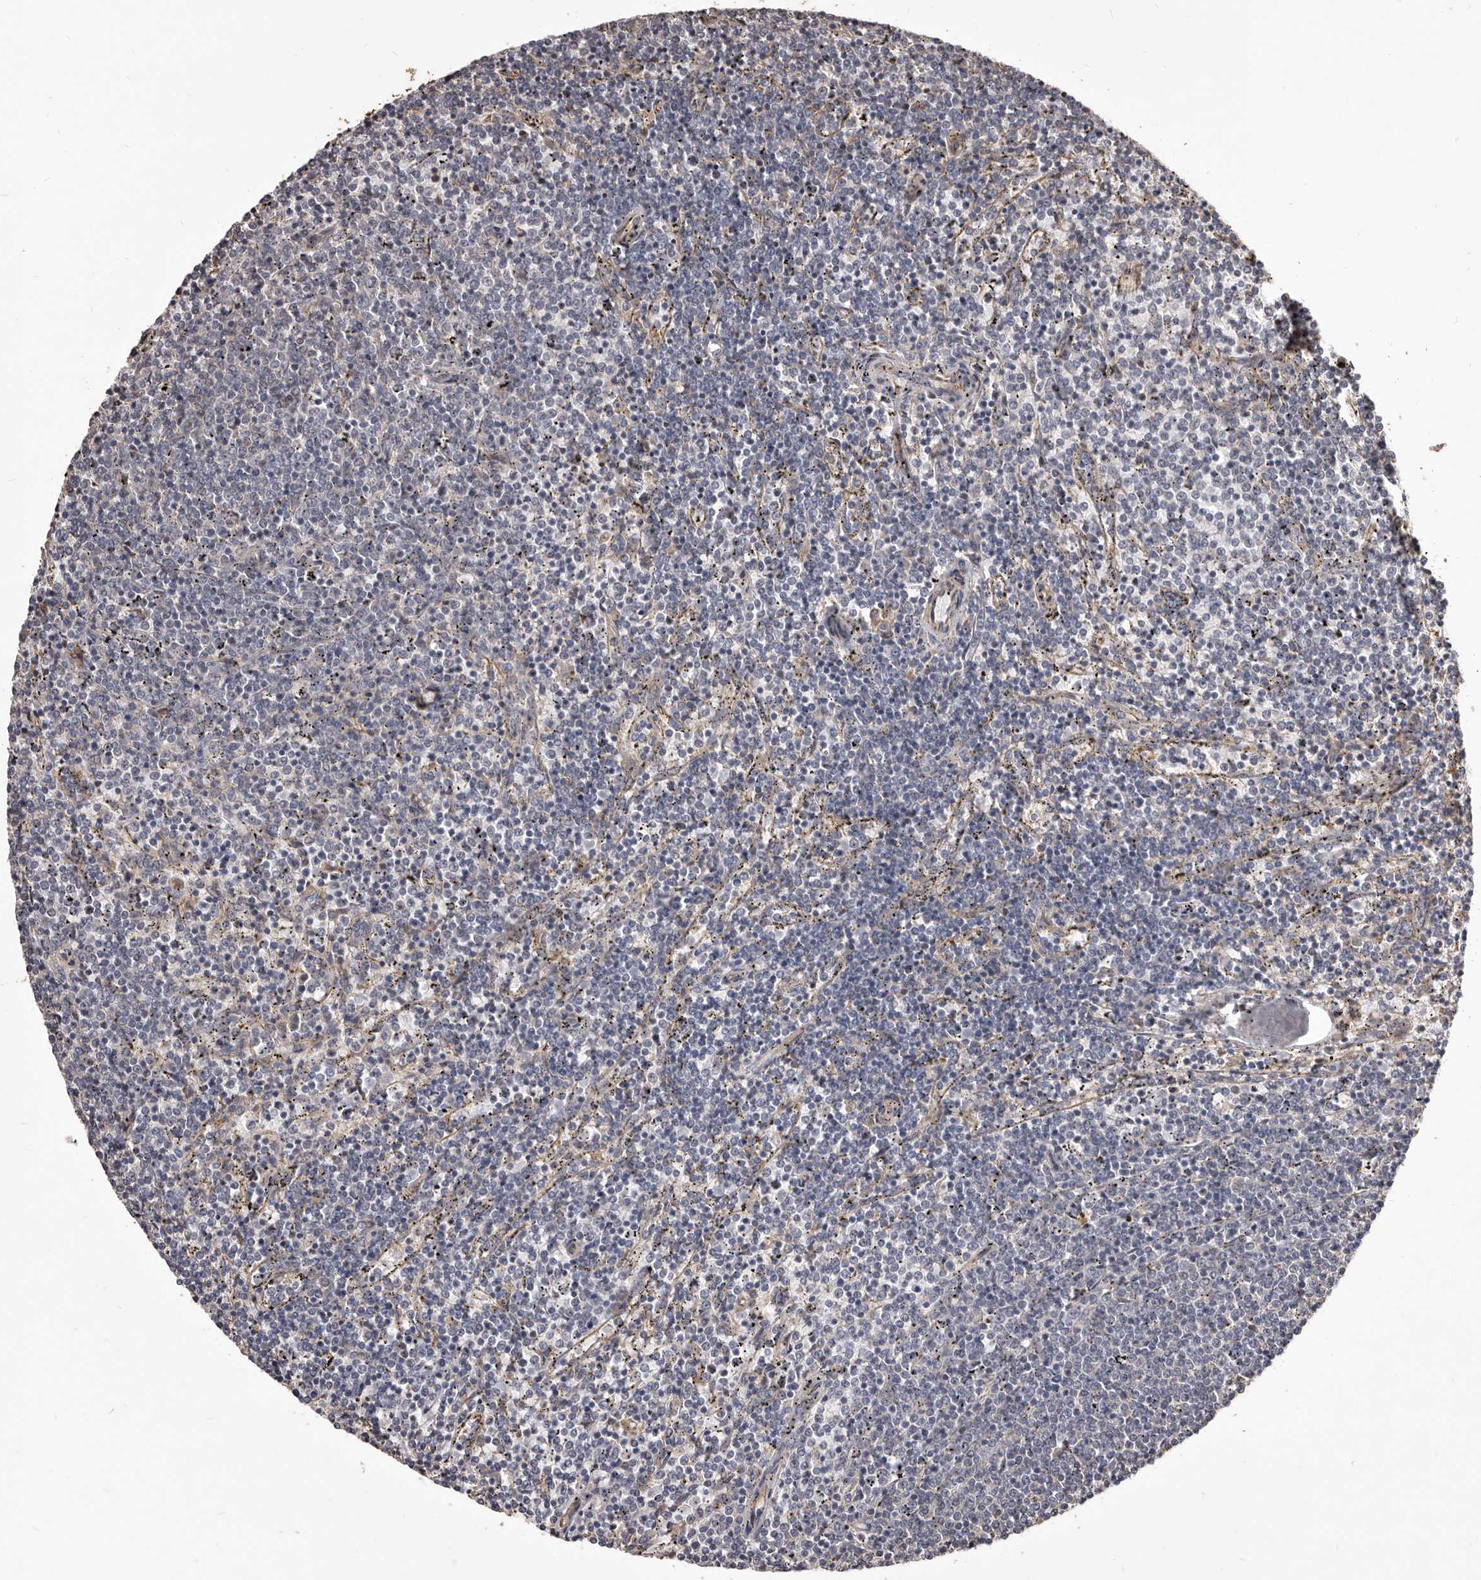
{"staining": {"intensity": "negative", "quantity": "none", "location": "none"}, "tissue": "lymphoma", "cell_type": "Tumor cells", "image_type": "cancer", "snomed": [{"axis": "morphology", "description": "Malignant lymphoma, non-Hodgkin's type, Low grade"}, {"axis": "topography", "description": "Spleen"}], "caption": "The photomicrograph reveals no significant expression in tumor cells of low-grade malignant lymphoma, non-Hodgkin's type.", "gene": "ALPK1", "patient": {"sex": "female", "age": 50}}